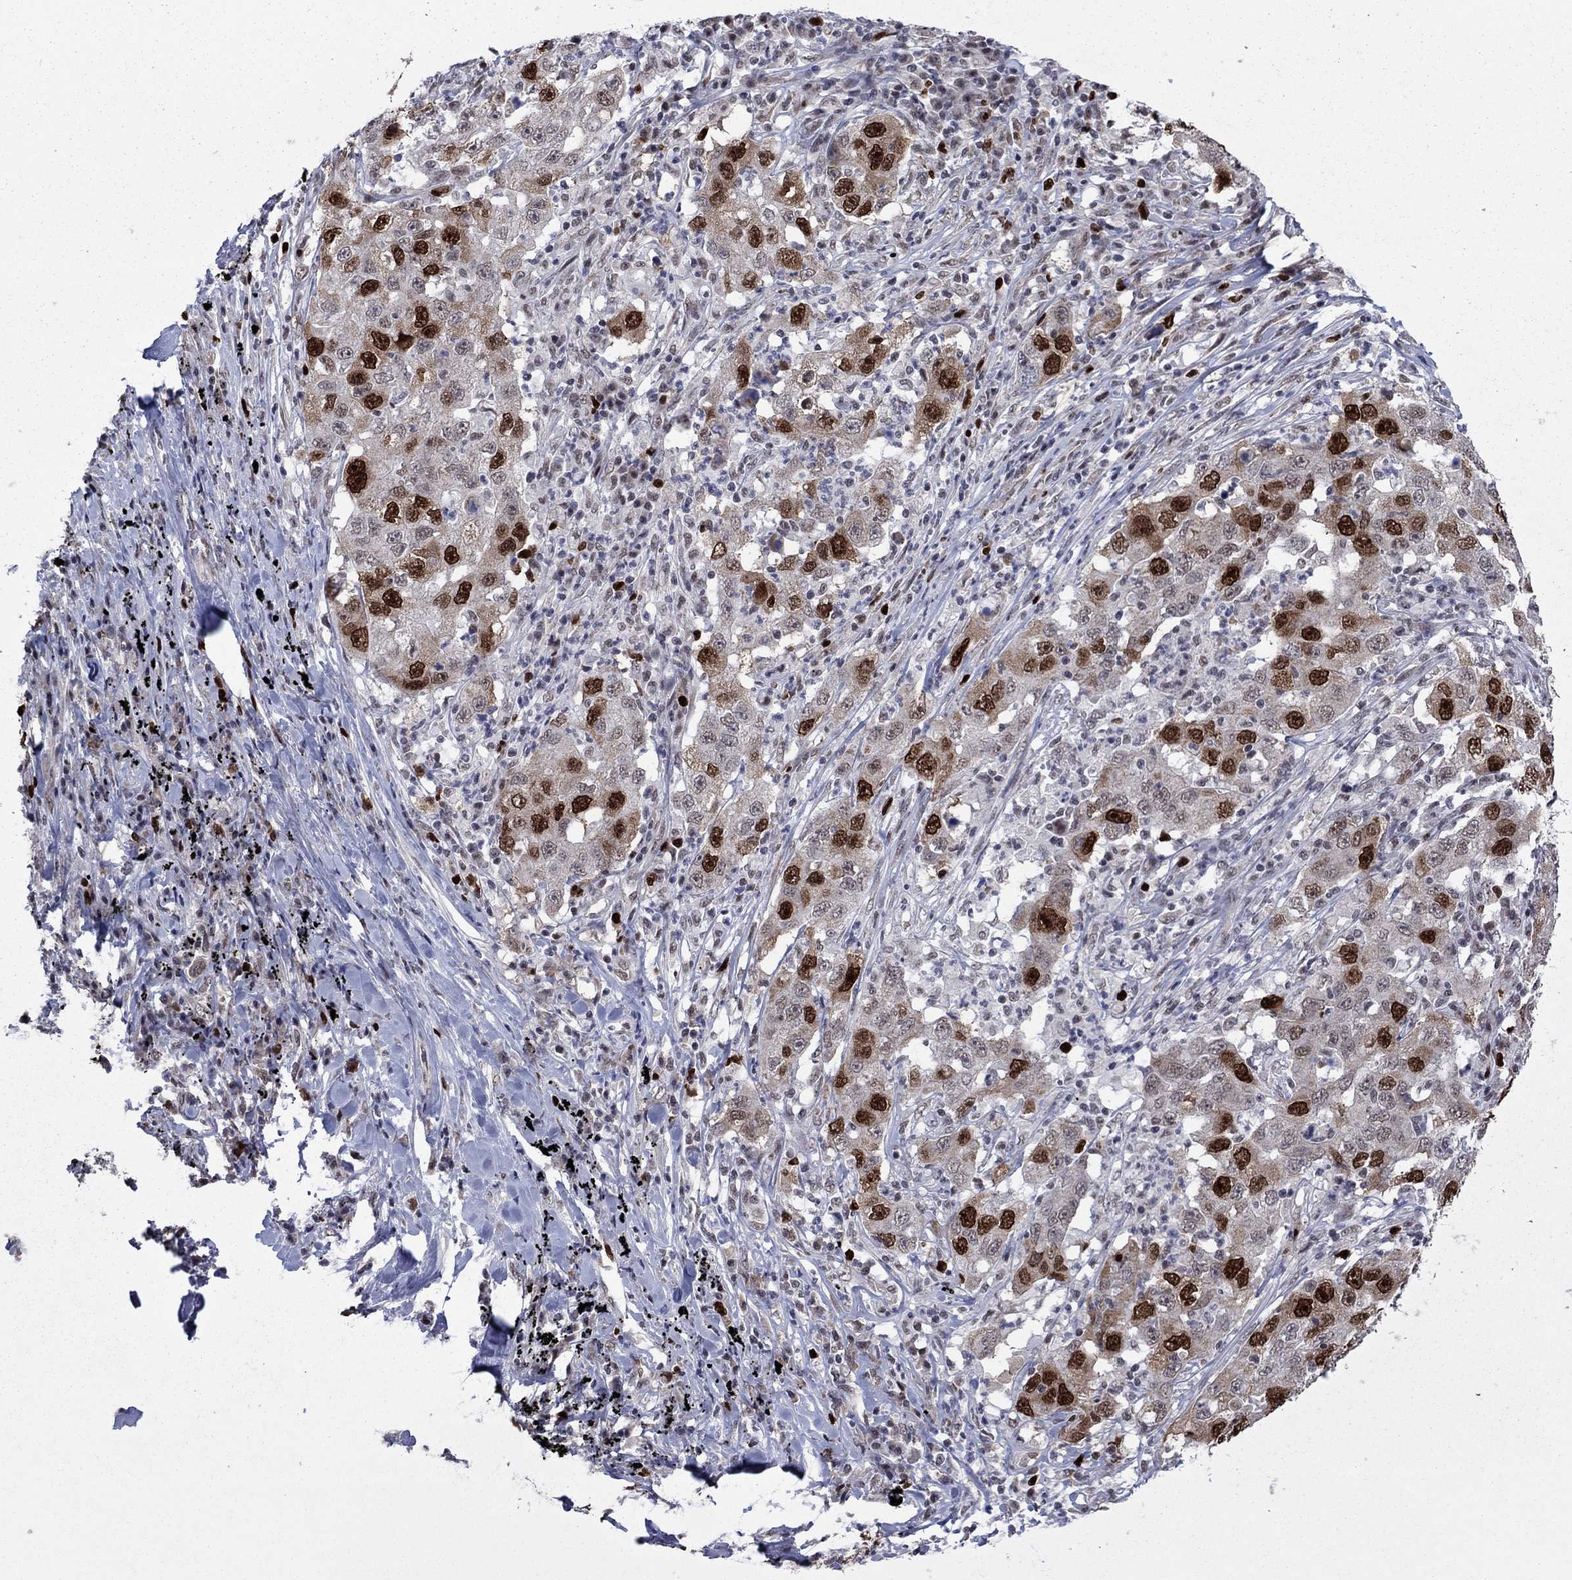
{"staining": {"intensity": "strong", "quantity": "25%-75%", "location": "nuclear"}, "tissue": "lung cancer", "cell_type": "Tumor cells", "image_type": "cancer", "snomed": [{"axis": "morphology", "description": "Adenocarcinoma, NOS"}, {"axis": "topography", "description": "Lung"}], "caption": "Approximately 25%-75% of tumor cells in human lung cancer (adenocarcinoma) reveal strong nuclear protein expression as visualized by brown immunohistochemical staining.", "gene": "CDCA5", "patient": {"sex": "male", "age": 73}}